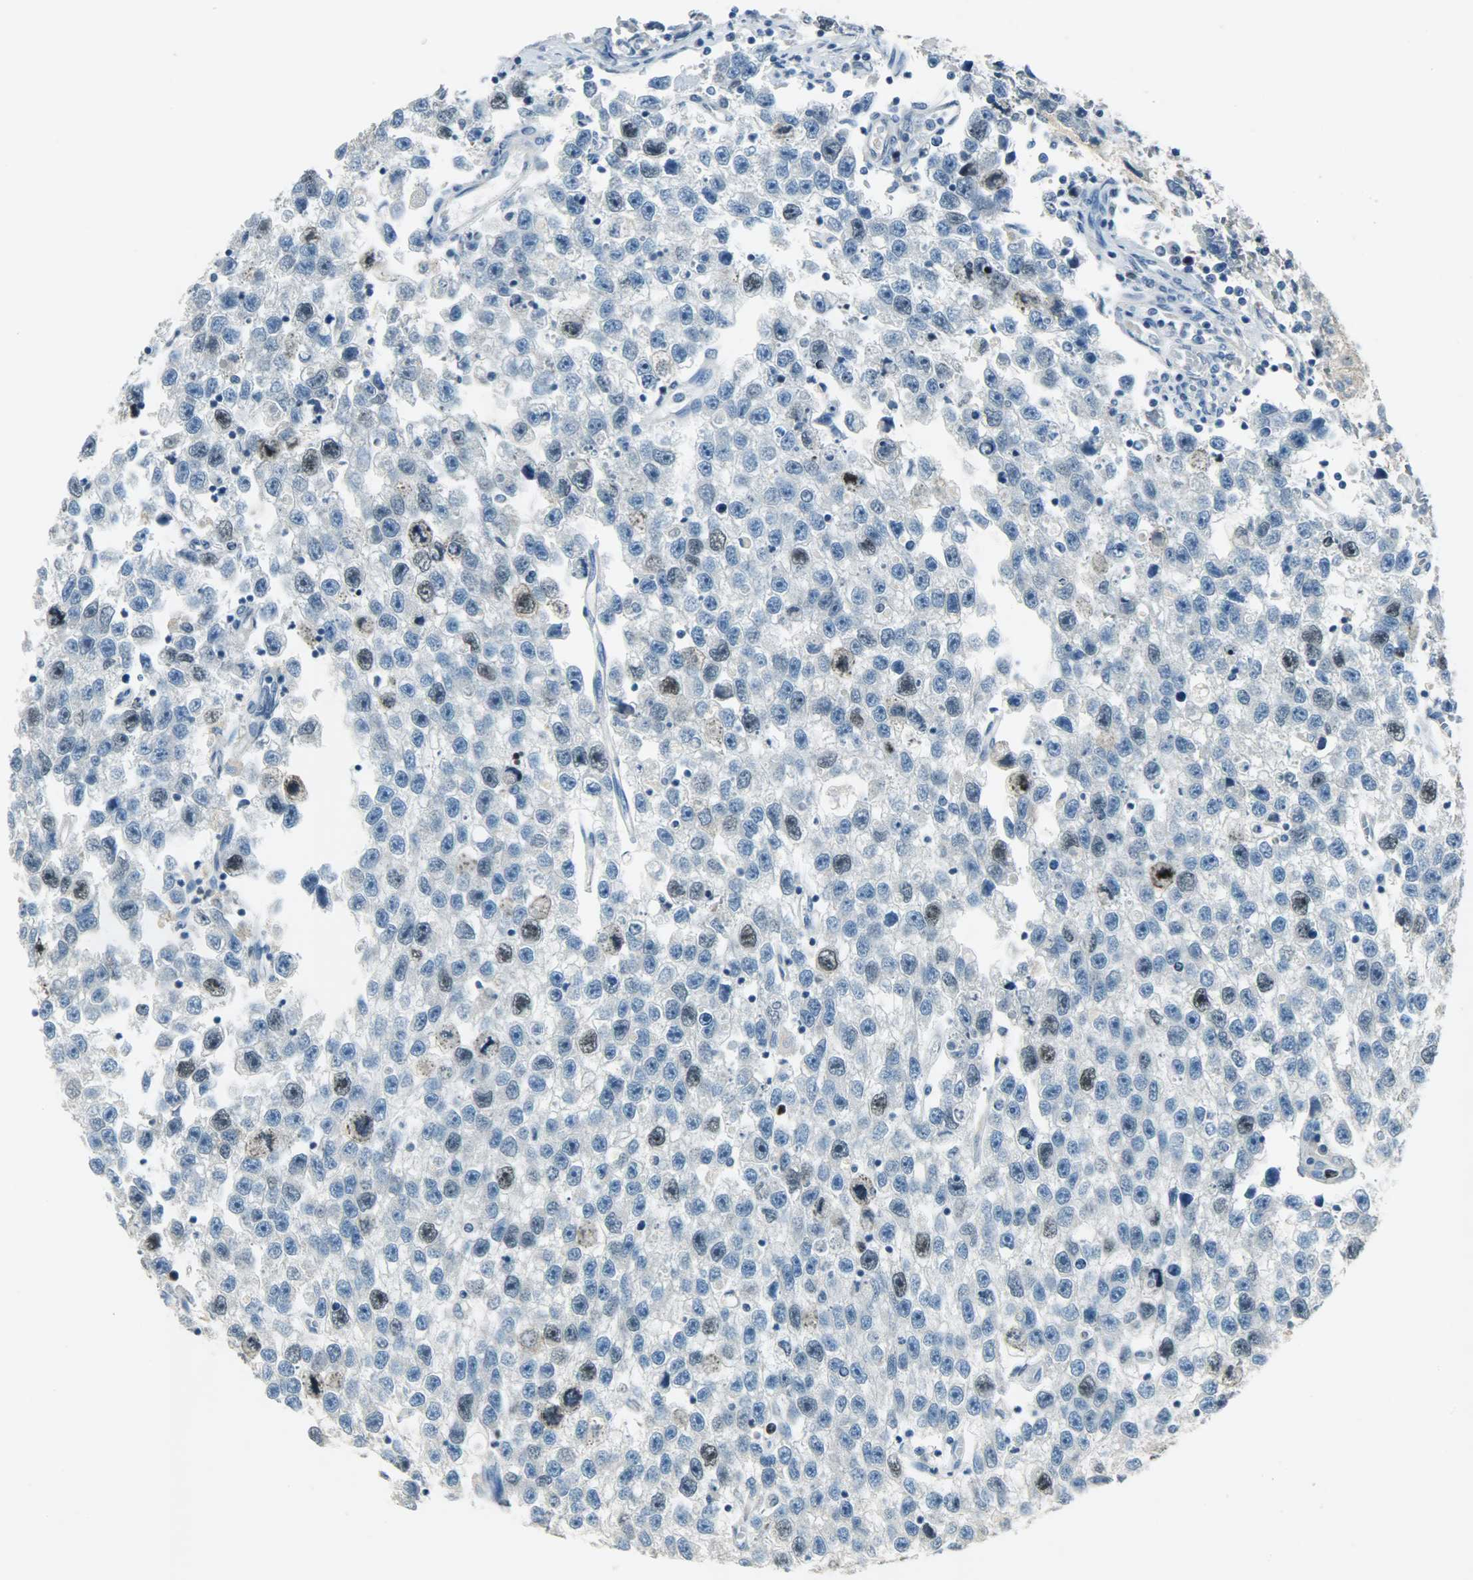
{"staining": {"intensity": "strong", "quantity": "<25%", "location": "nuclear"}, "tissue": "testis cancer", "cell_type": "Tumor cells", "image_type": "cancer", "snomed": [{"axis": "morphology", "description": "Seminoma, NOS"}, {"axis": "topography", "description": "Testis"}], "caption": "Brown immunohistochemical staining in human seminoma (testis) displays strong nuclear positivity in about <25% of tumor cells.", "gene": "TPX2", "patient": {"sex": "male", "age": 33}}